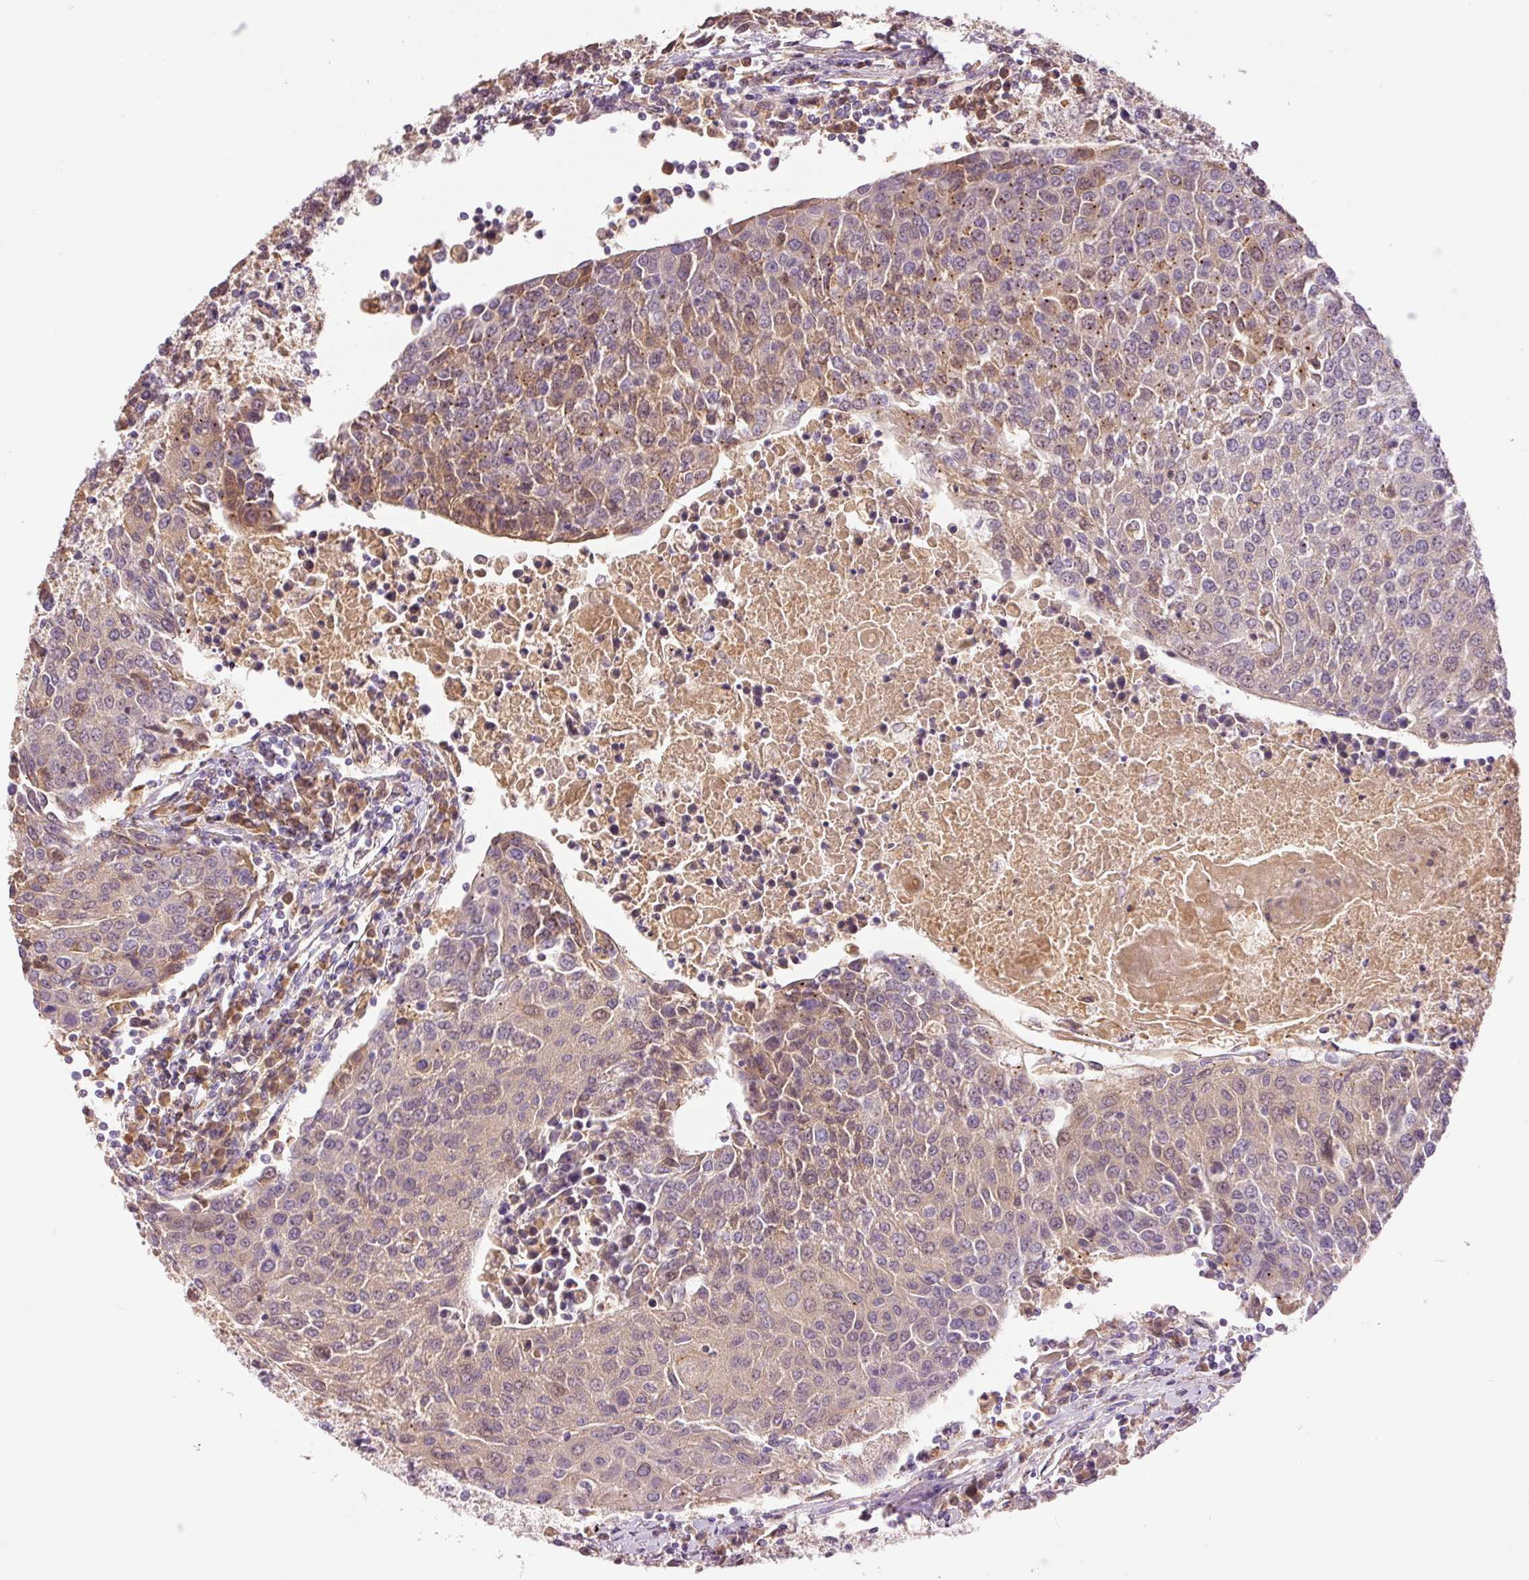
{"staining": {"intensity": "moderate", "quantity": "25%-75%", "location": "cytoplasmic/membranous,nuclear"}, "tissue": "urothelial cancer", "cell_type": "Tumor cells", "image_type": "cancer", "snomed": [{"axis": "morphology", "description": "Urothelial carcinoma, High grade"}, {"axis": "topography", "description": "Urinary bladder"}], "caption": "A photomicrograph of urothelial cancer stained for a protein exhibits moderate cytoplasmic/membranous and nuclear brown staining in tumor cells. The protein of interest is shown in brown color, while the nuclei are stained blue.", "gene": "CMTM8", "patient": {"sex": "female", "age": 85}}